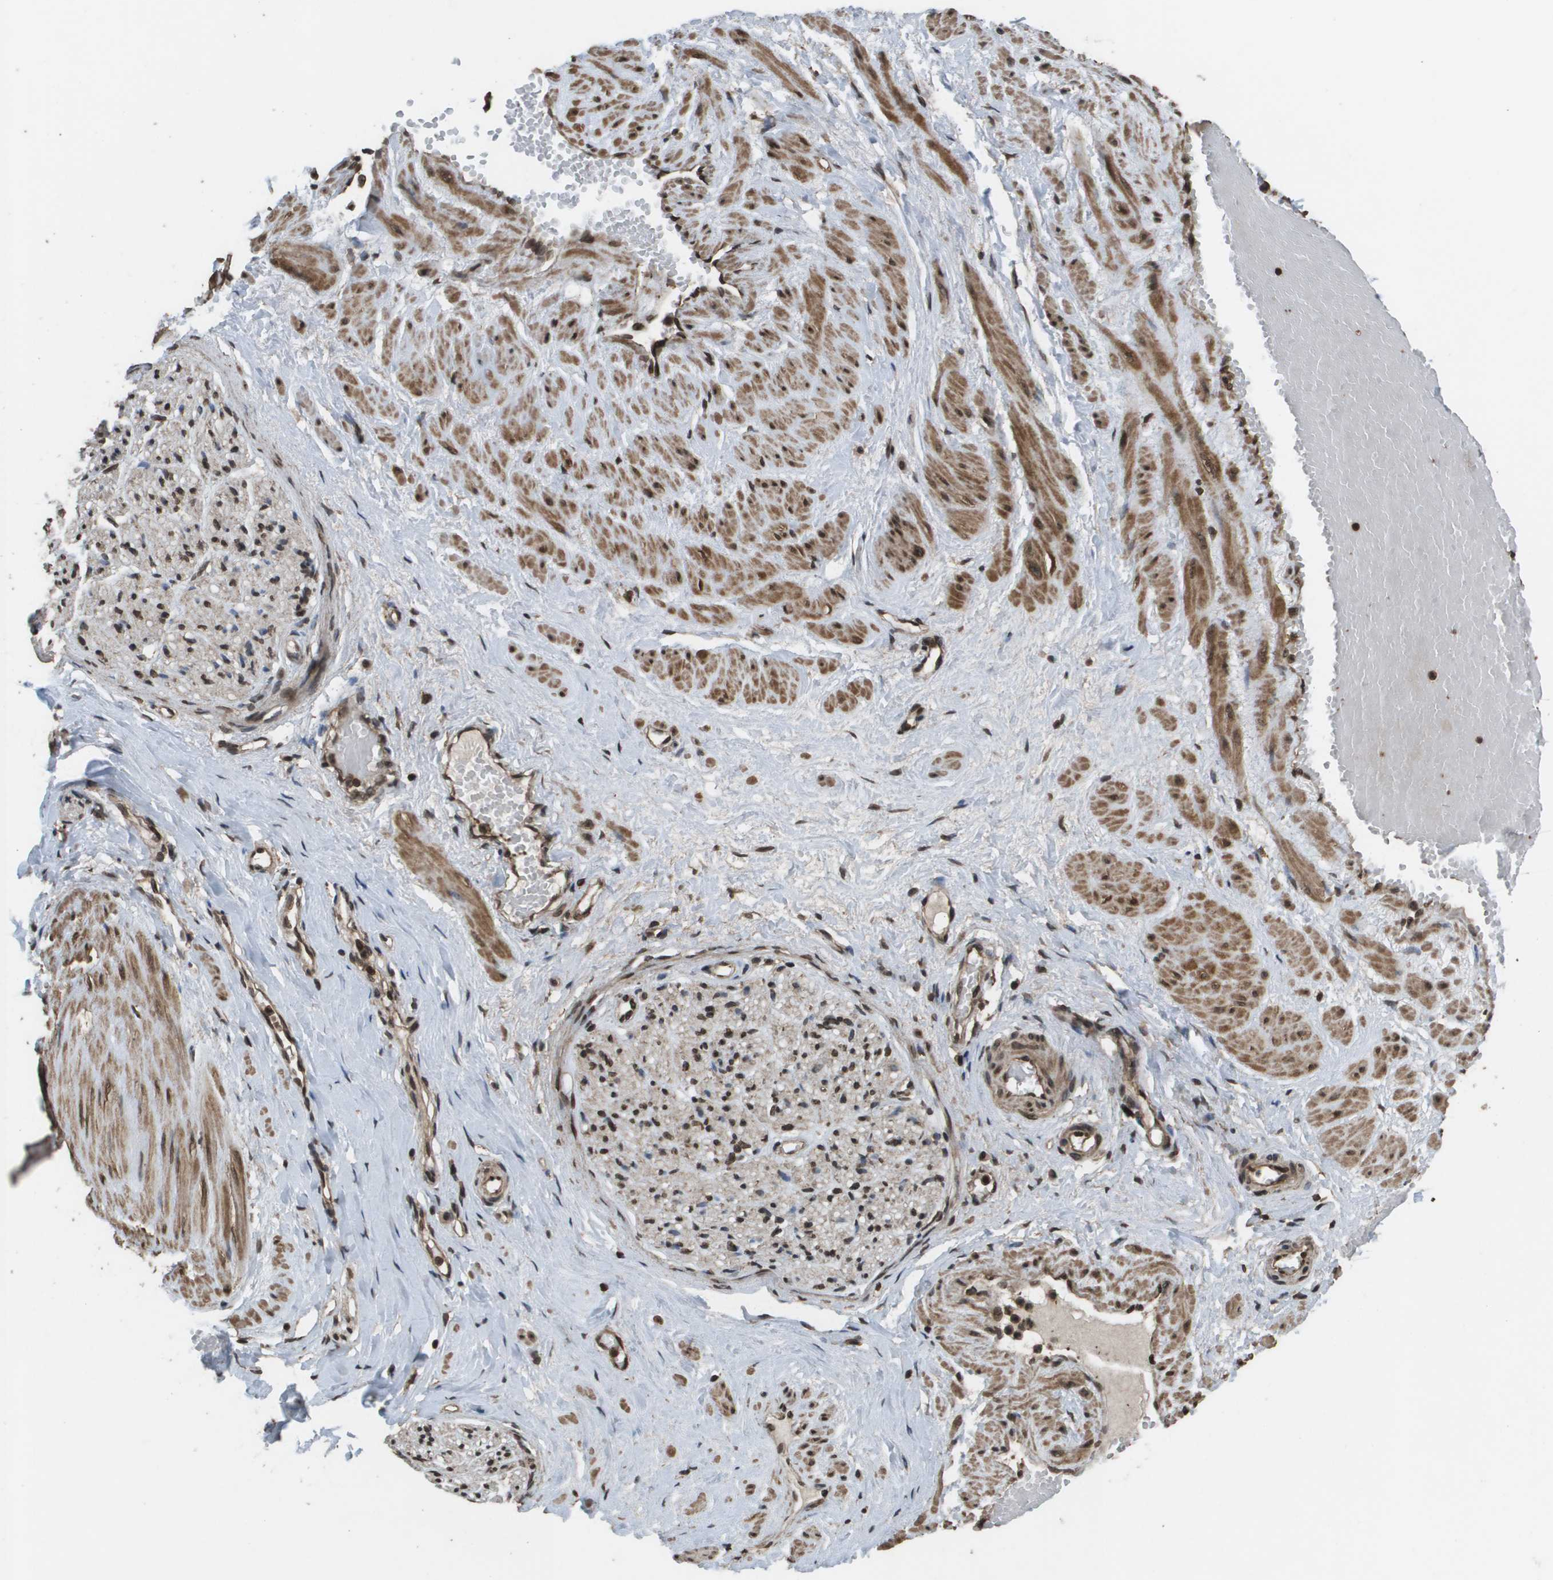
{"staining": {"intensity": "moderate", "quantity": ">75%", "location": "cytoplasmic/membranous,nuclear"}, "tissue": "adipose tissue", "cell_type": "Adipocytes", "image_type": "normal", "snomed": [{"axis": "morphology", "description": "Normal tissue, NOS"}, {"axis": "topography", "description": "Soft tissue"}, {"axis": "topography", "description": "Vascular tissue"}], "caption": "Protein expression analysis of unremarkable adipose tissue exhibits moderate cytoplasmic/membranous,nuclear expression in about >75% of adipocytes.", "gene": "AXIN2", "patient": {"sex": "female", "age": 35}}